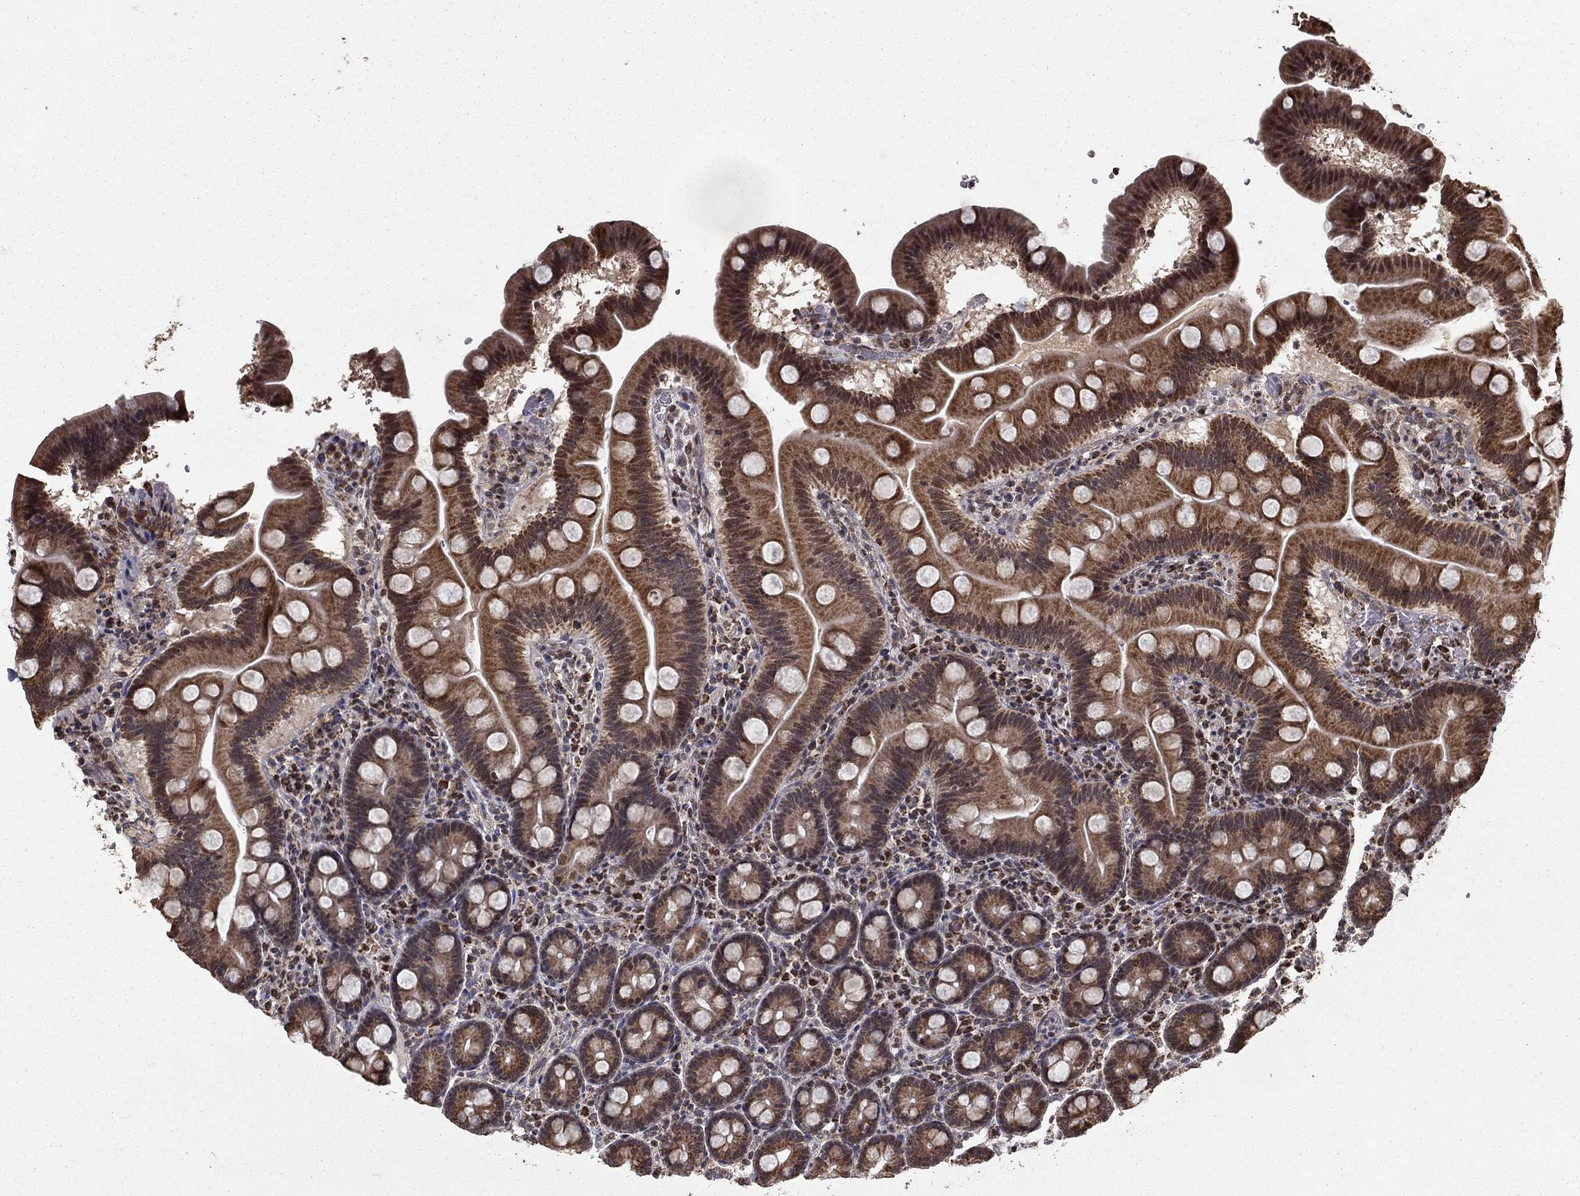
{"staining": {"intensity": "moderate", "quantity": ">75%", "location": "cytoplasmic/membranous"}, "tissue": "duodenum", "cell_type": "Glandular cells", "image_type": "normal", "snomed": [{"axis": "morphology", "description": "Normal tissue, NOS"}, {"axis": "topography", "description": "Duodenum"}], "caption": "Brown immunohistochemical staining in normal duodenum demonstrates moderate cytoplasmic/membranous positivity in about >75% of glandular cells.", "gene": "ACOT13", "patient": {"sex": "male", "age": 59}}